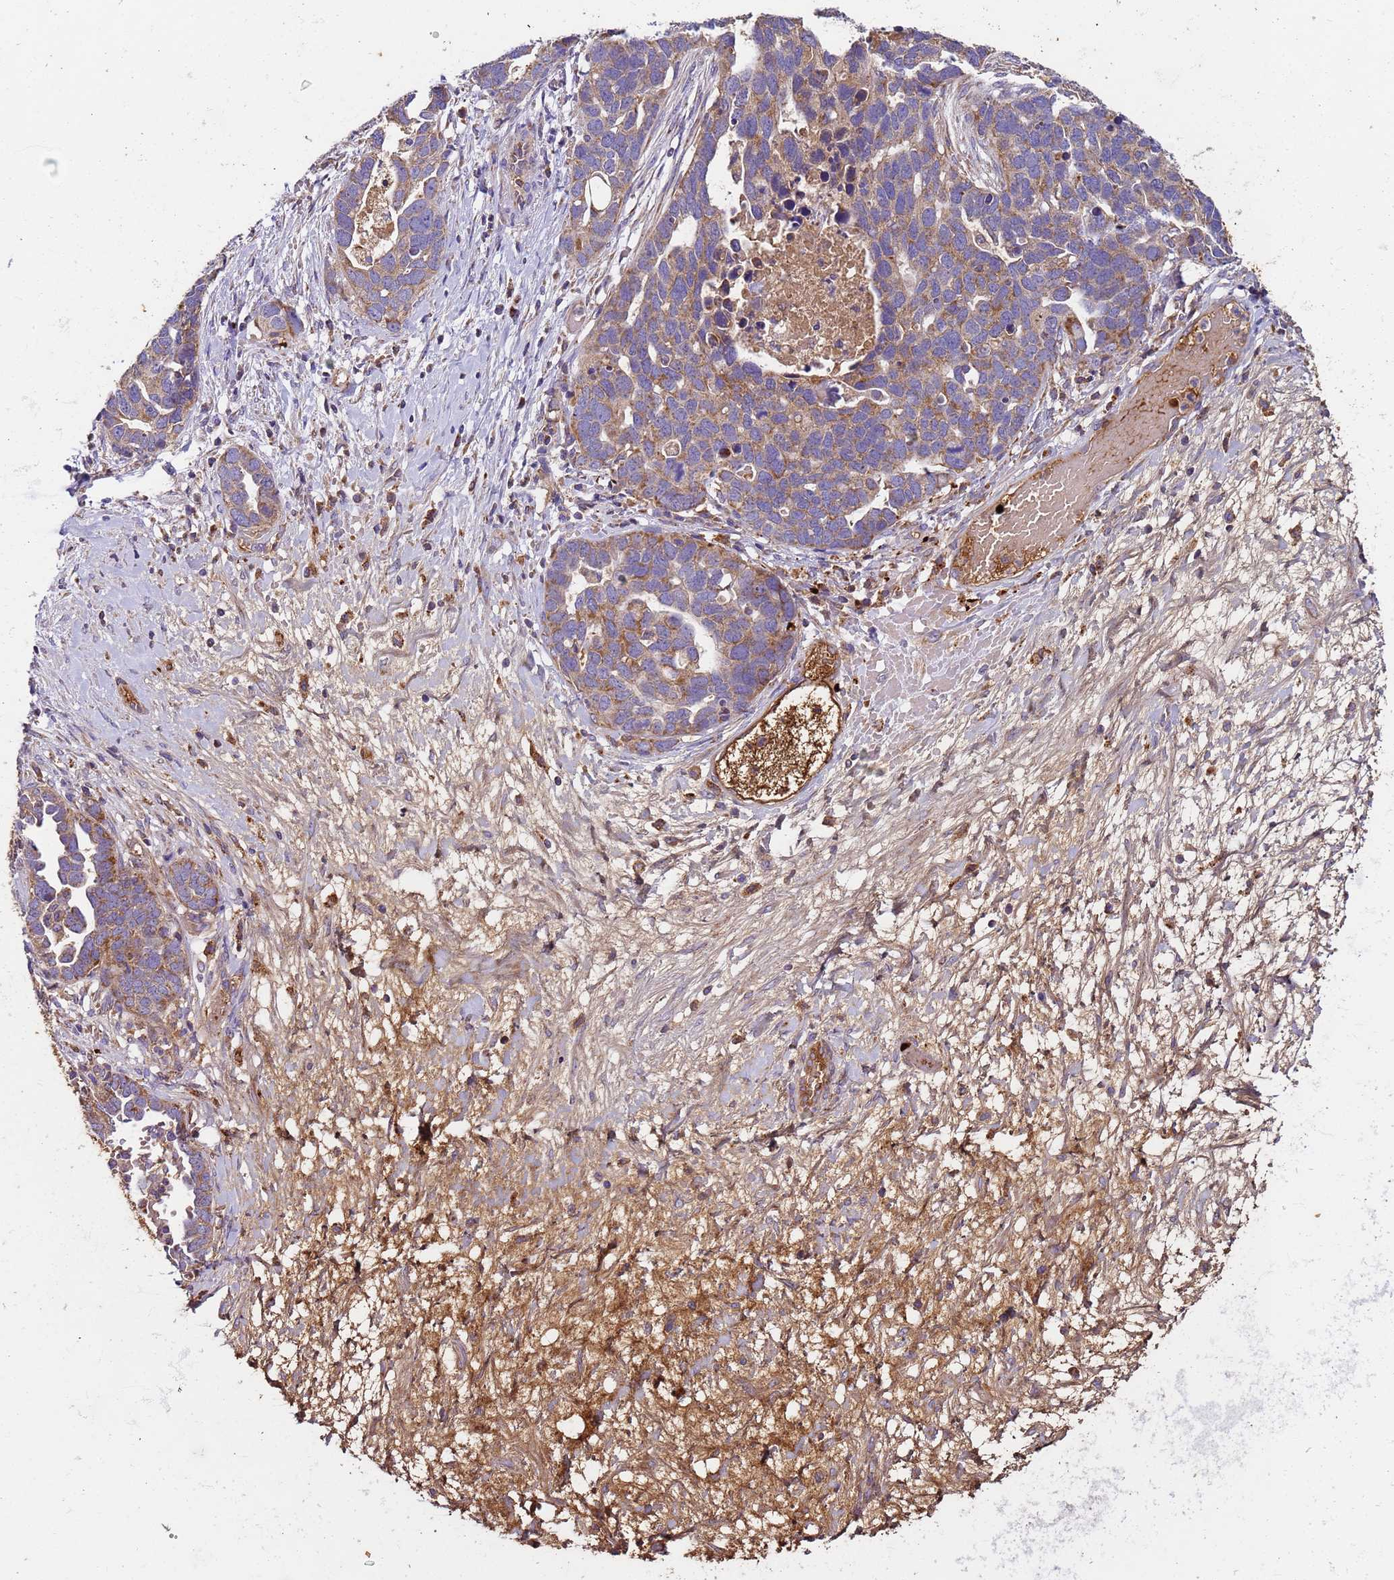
{"staining": {"intensity": "moderate", "quantity": "25%-75%", "location": "cytoplasmic/membranous"}, "tissue": "ovarian cancer", "cell_type": "Tumor cells", "image_type": "cancer", "snomed": [{"axis": "morphology", "description": "Cystadenocarcinoma, serous, NOS"}, {"axis": "topography", "description": "Ovary"}], "caption": "IHC histopathology image of human ovarian serous cystadenocarcinoma stained for a protein (brown), which exhibits medium levels of moderate cytoplasmic/membranous positivity in about 25%-75% of tumor cells.", "gene": "TMEM126A", "patient": {"sex": "female", "age": 54}}